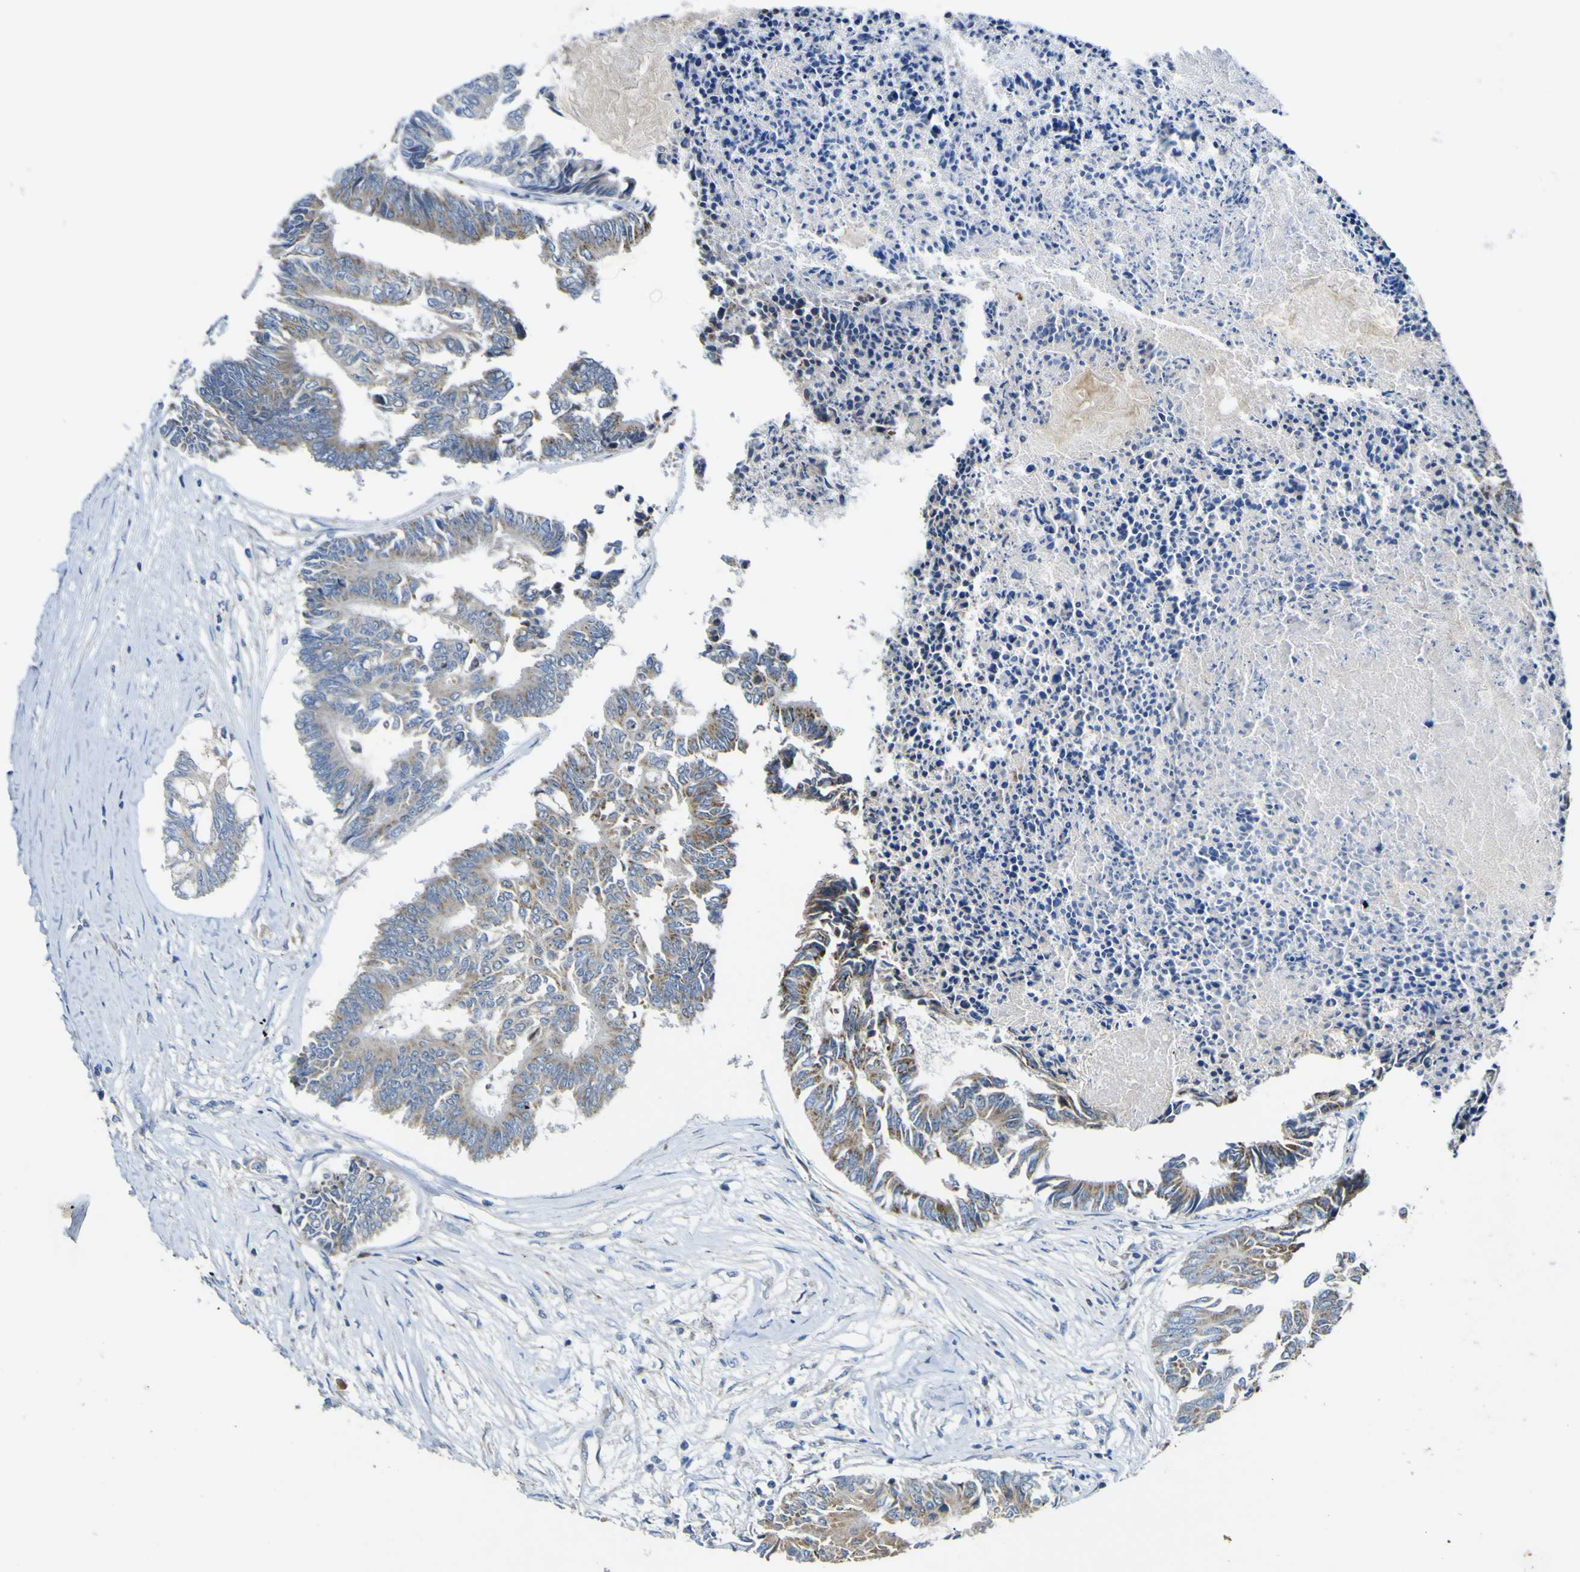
{"staining": {"intensity": "moderate", "quantity": "25%-75%", "location": "cytoplasmic/membranous"}, "tissue": "colorectal cancer", "cell_type": "Tumor cells", "image_type": "cancer", "snomed": [{"axis": "morphology", "description": "Adenocarcinoma, NOS"}, {"axis": "topography", "description": "Rectum"}], "caption": "This histopathology image shows immunohistochemistry (IHC) staining of colorectal cancer, with medium moderate cytoplasmic/membranous staining in about 25%-75% of tumor cells.", "gene": "ALDH18A1", "patient": {"sex": "male", "age": 63}}